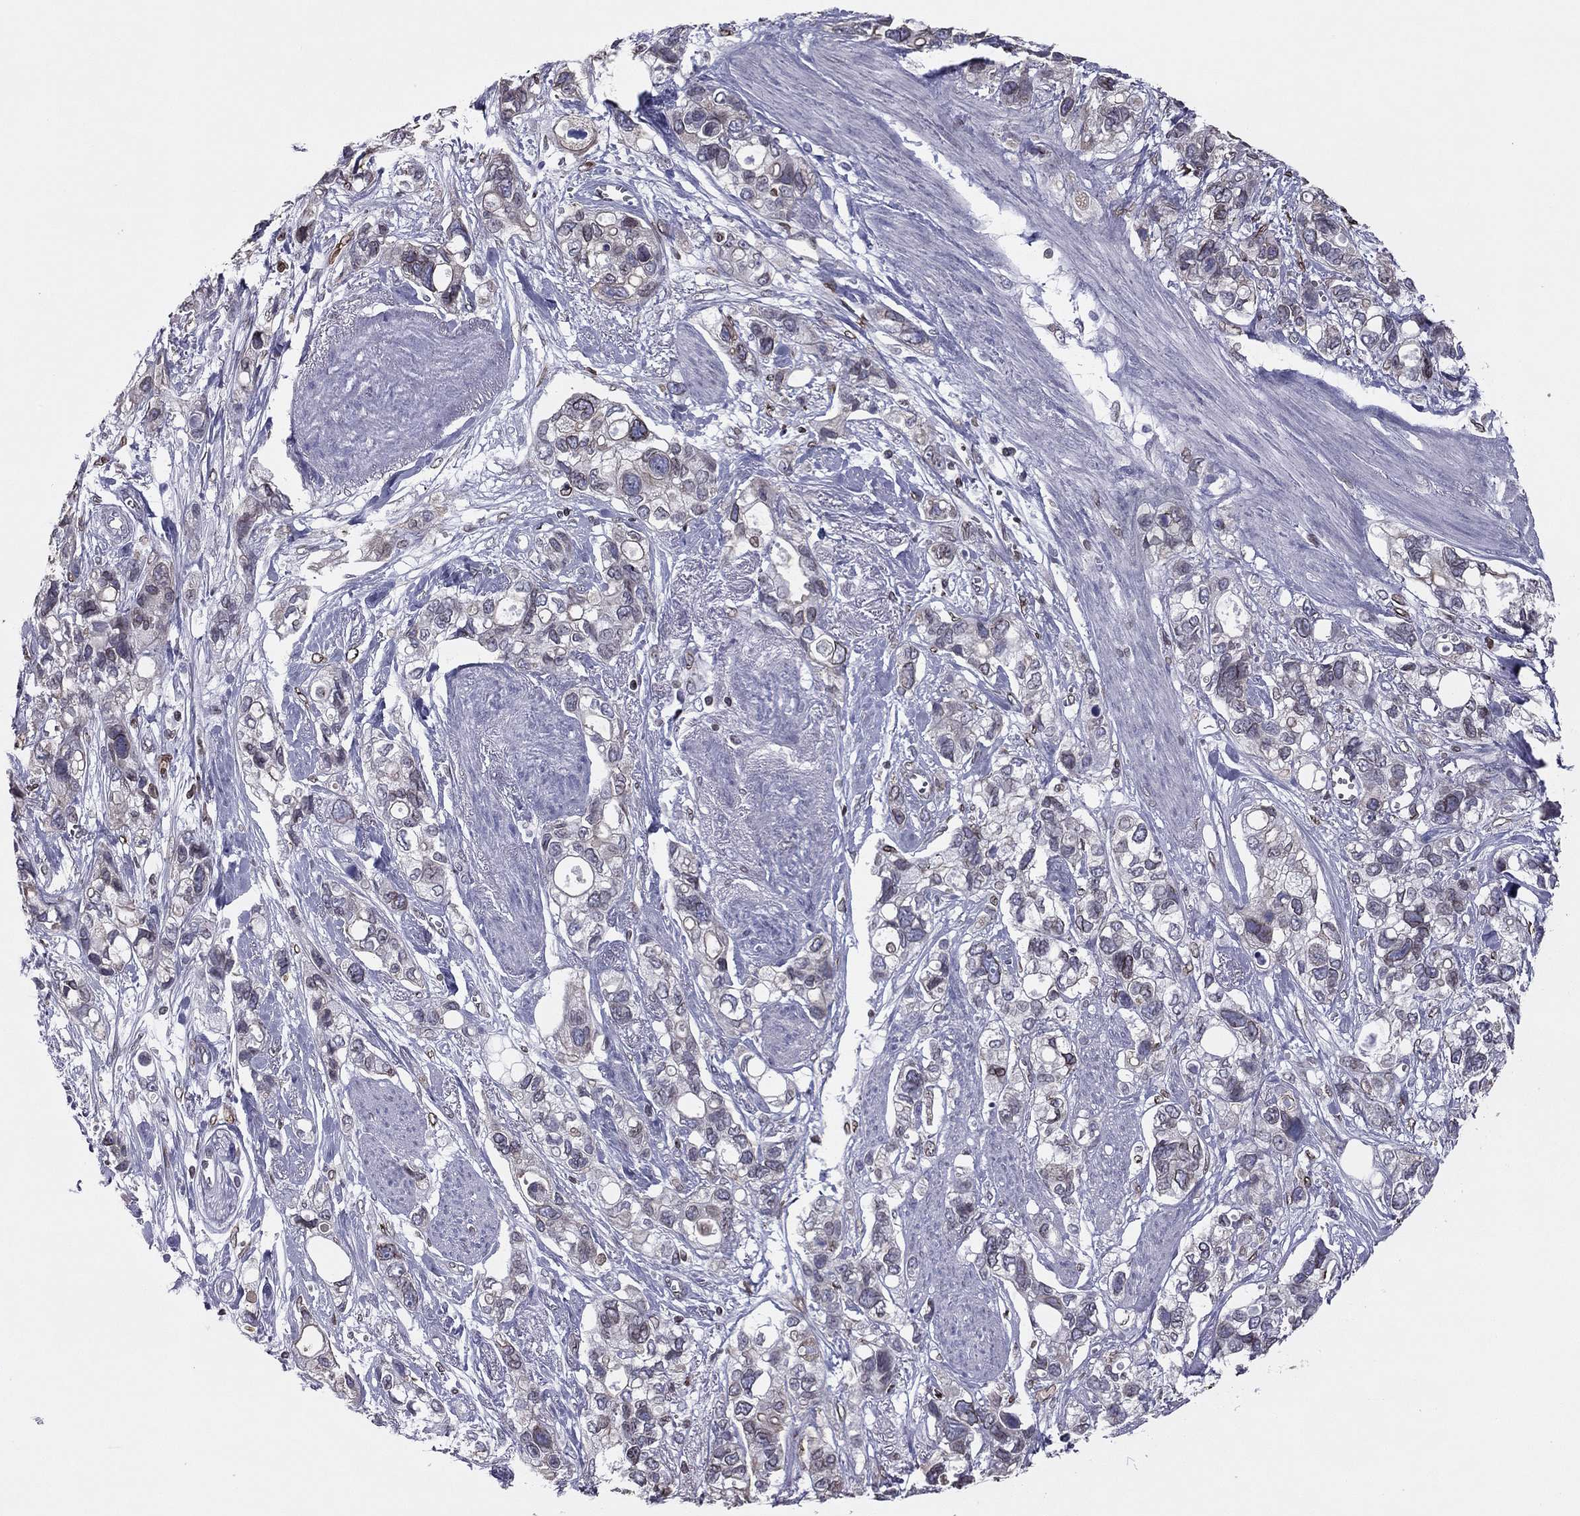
{"staining": {"intensity": "weak", "quantity": "25%-75%", "location": "cytoplasmic/membranous,nuclear"}, "tissue": "stomach cancer", "cell_type": "Tumor cells", "image_type": "cancer", "snomed": [{"axis": "morphology", "description": "Adenocarcinoma, NOS"}, {"axis": "topography", "description": "Stomach, upper"}], "caption": "This histopathology image demonstrates stomach cancer (adenocarcinoma) stained with immunohistochemistry (IHC) to label a protein in brown. The cytoplasmic/membranous and nuclear of tumor cells show weak positivity for the protein. Nuclei are counter-stained blue.", "gene": "ESPL1", "patient": {"sex": "female", "age": 81}}